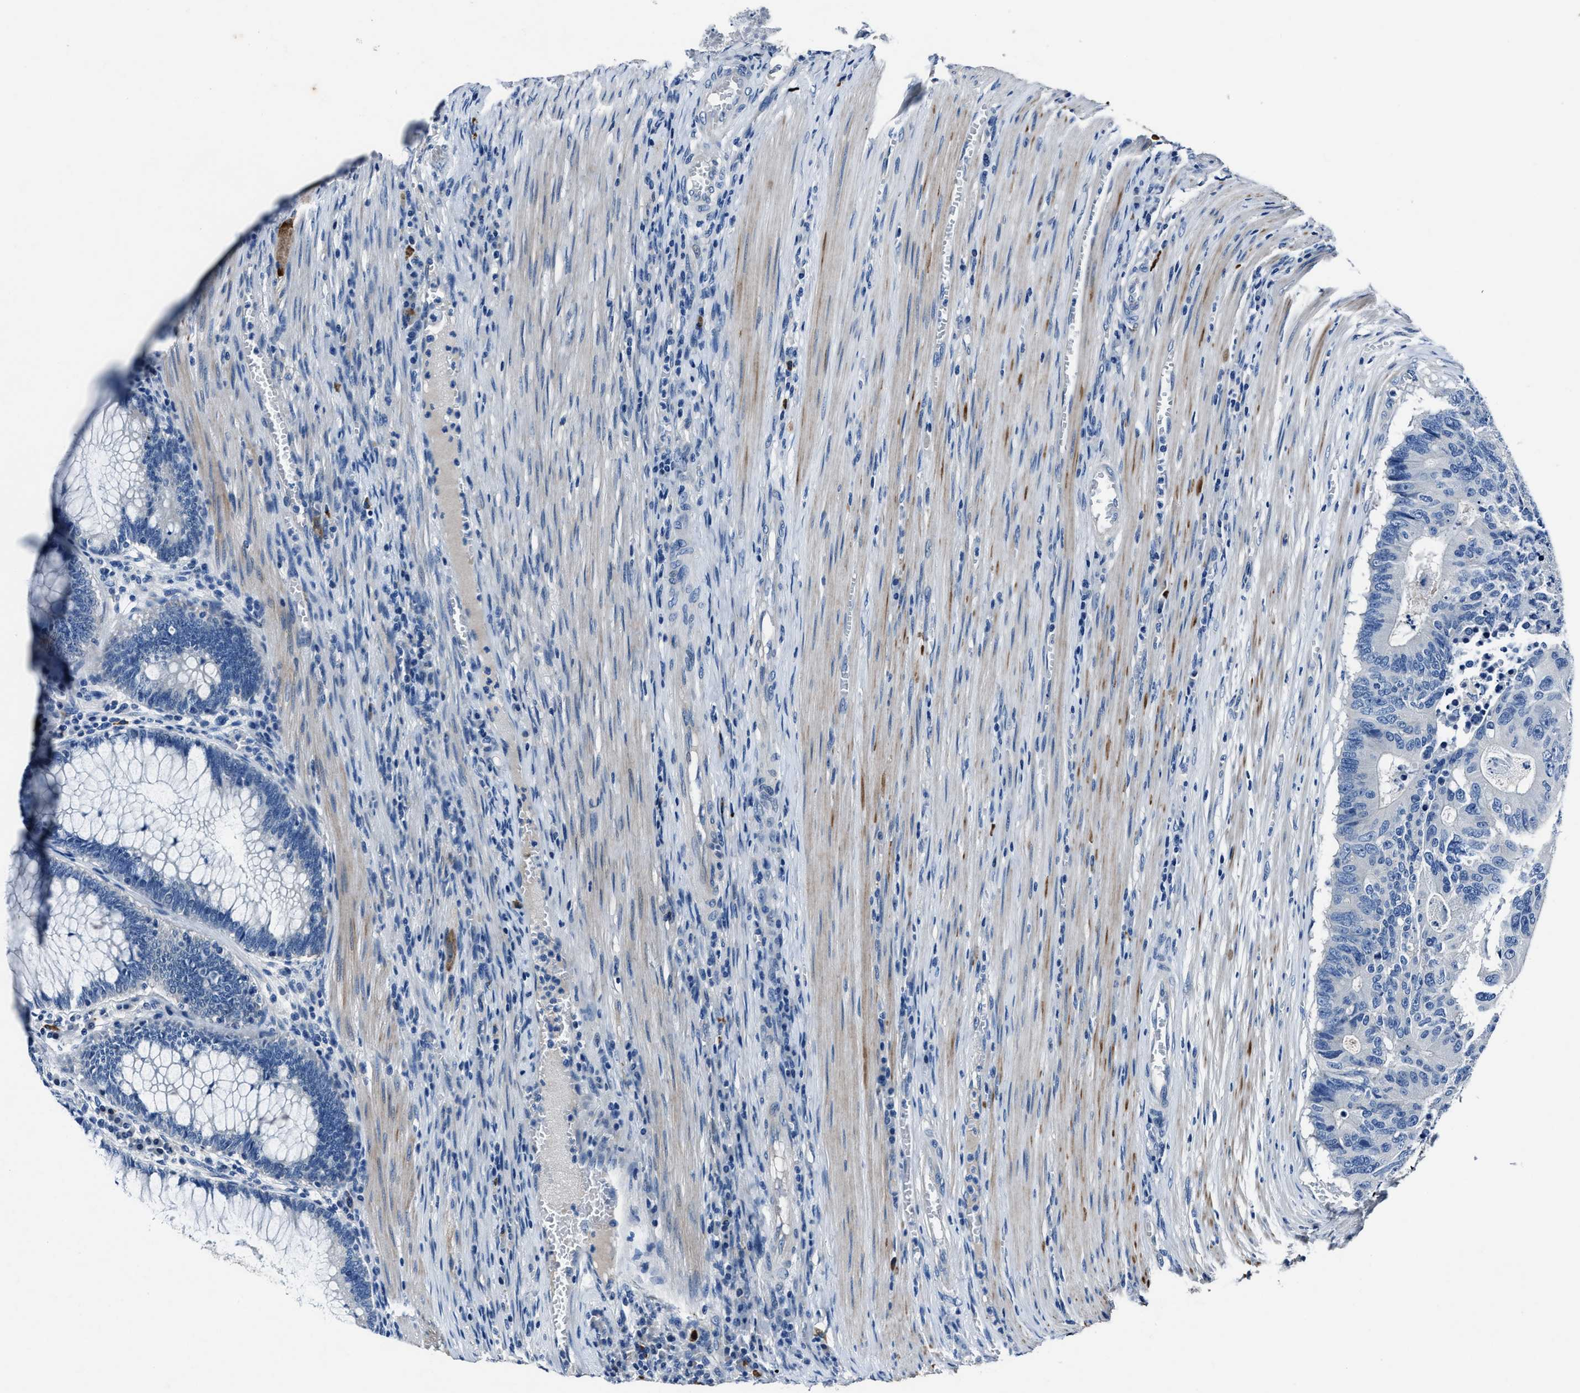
{"staining": {"intensity": "negative", "quantity": "none", "location": "none"}, "tissue": "colorectal cancer", "cell_type": "Tumor cells", "image_type": "cancer", "snomed": [{"axis": "morphology", "description": "Adenocarcinoma, NOS"}, {"axis": "topography", "description": "Colon"}], "caption": "This is an immunohistochemistry (IHC) image of human colorectal cancer (adenocarcinoma). There is no staining in tumor cells.", "gene": "NACAD", "patient": {"sex": "male", "age": 87}}